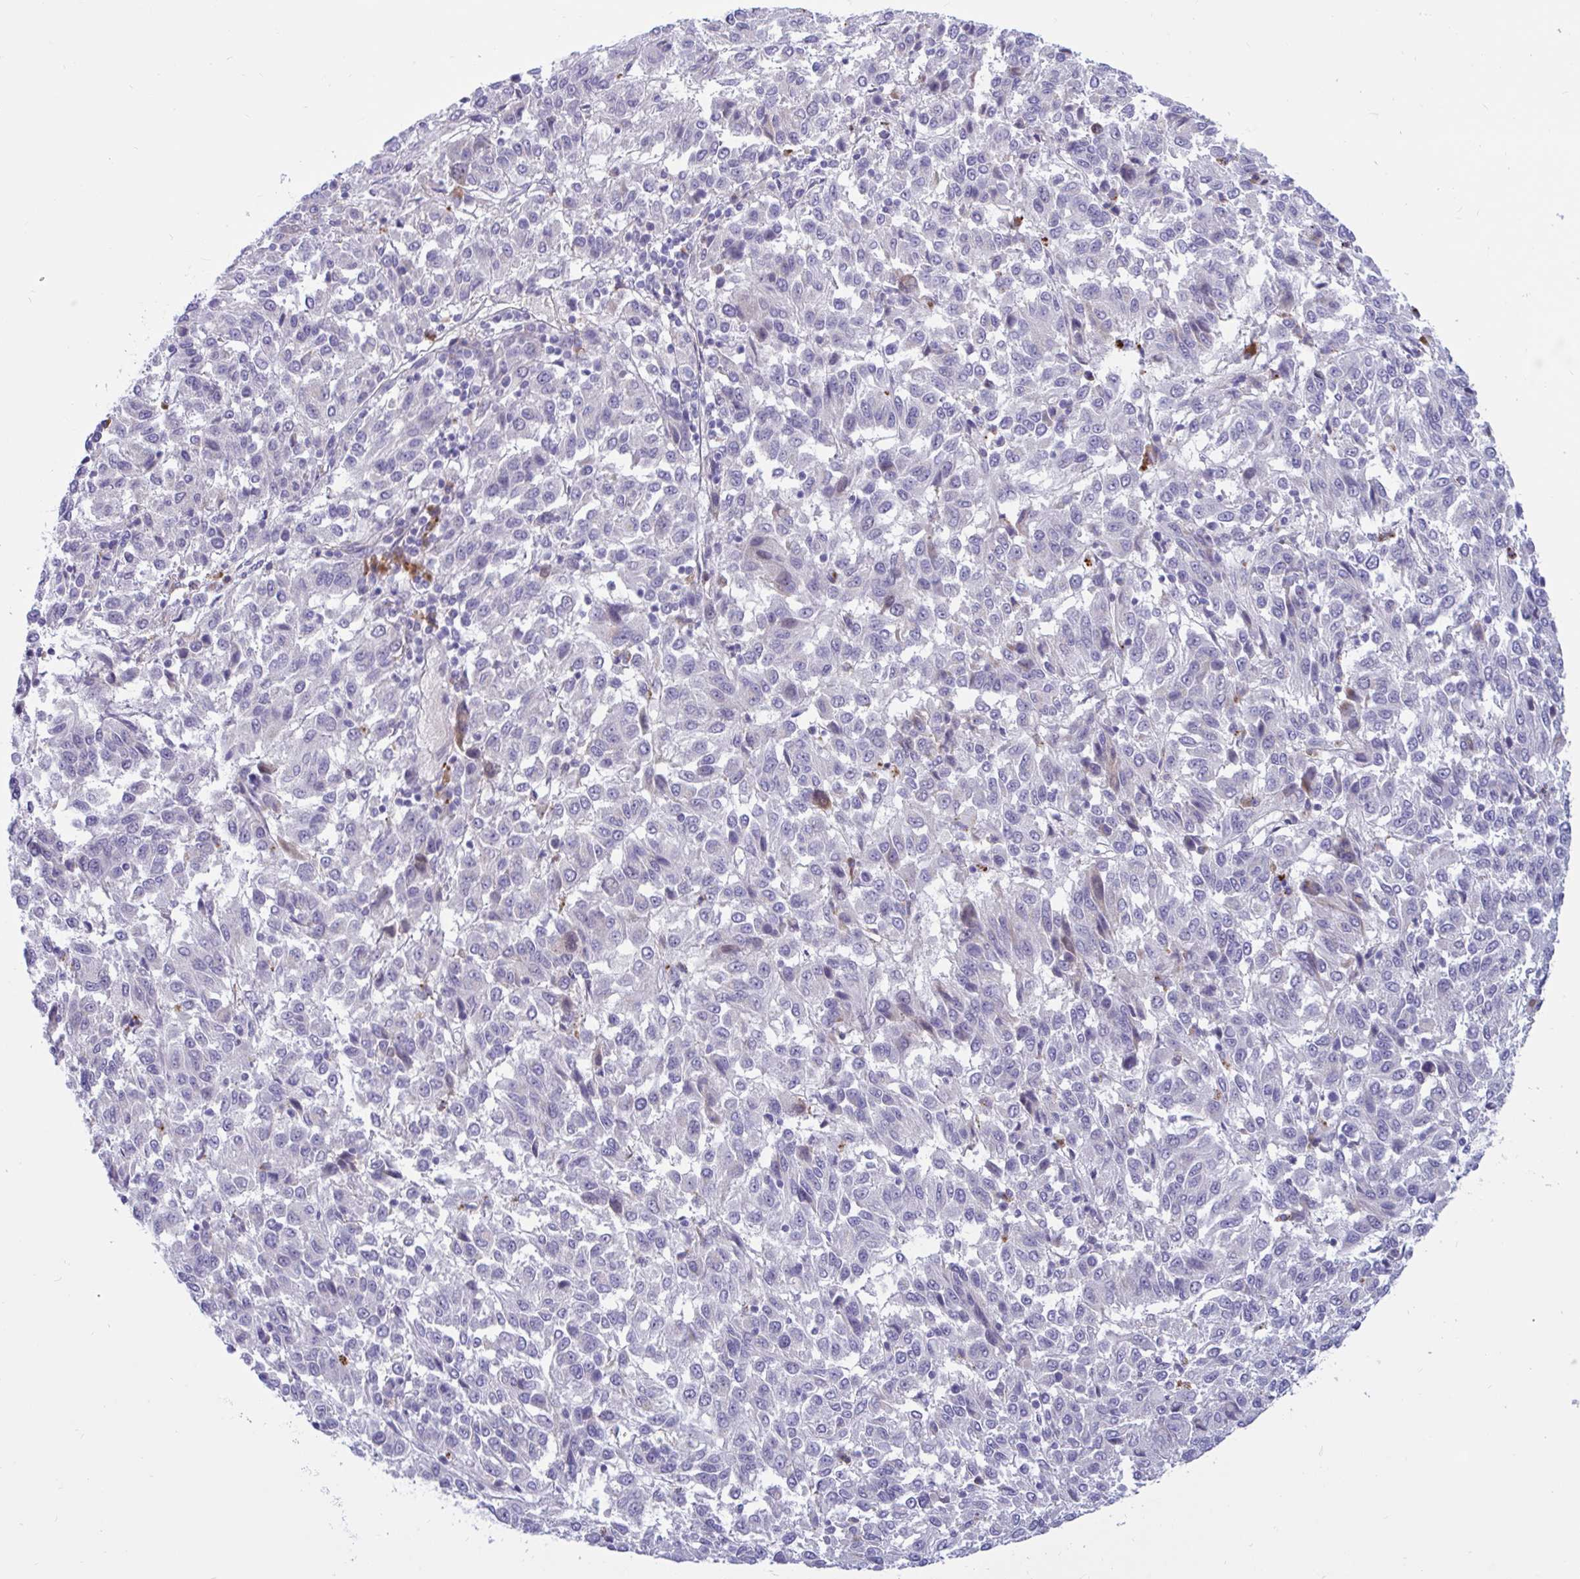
{"staining": {"intensity": "negative", "quantity": "none", "location": "none"}, "tissue": "melanoma", "cell_type": "Tumor cells", "image_type": "cancer", "snomed": [{"axis": "morphology", "description": "Malignant melanoma, Metastatic site"}, {"axis": "topography", "description": "Lung"}], "caption": "IHC photomicrograph of neoplastic tissue: human melanoma stained with DAB exhibits no significant protein positivity in tumor cells.", "gene": "FAM219B", "patient": {"sex": "male", "age": 64}}